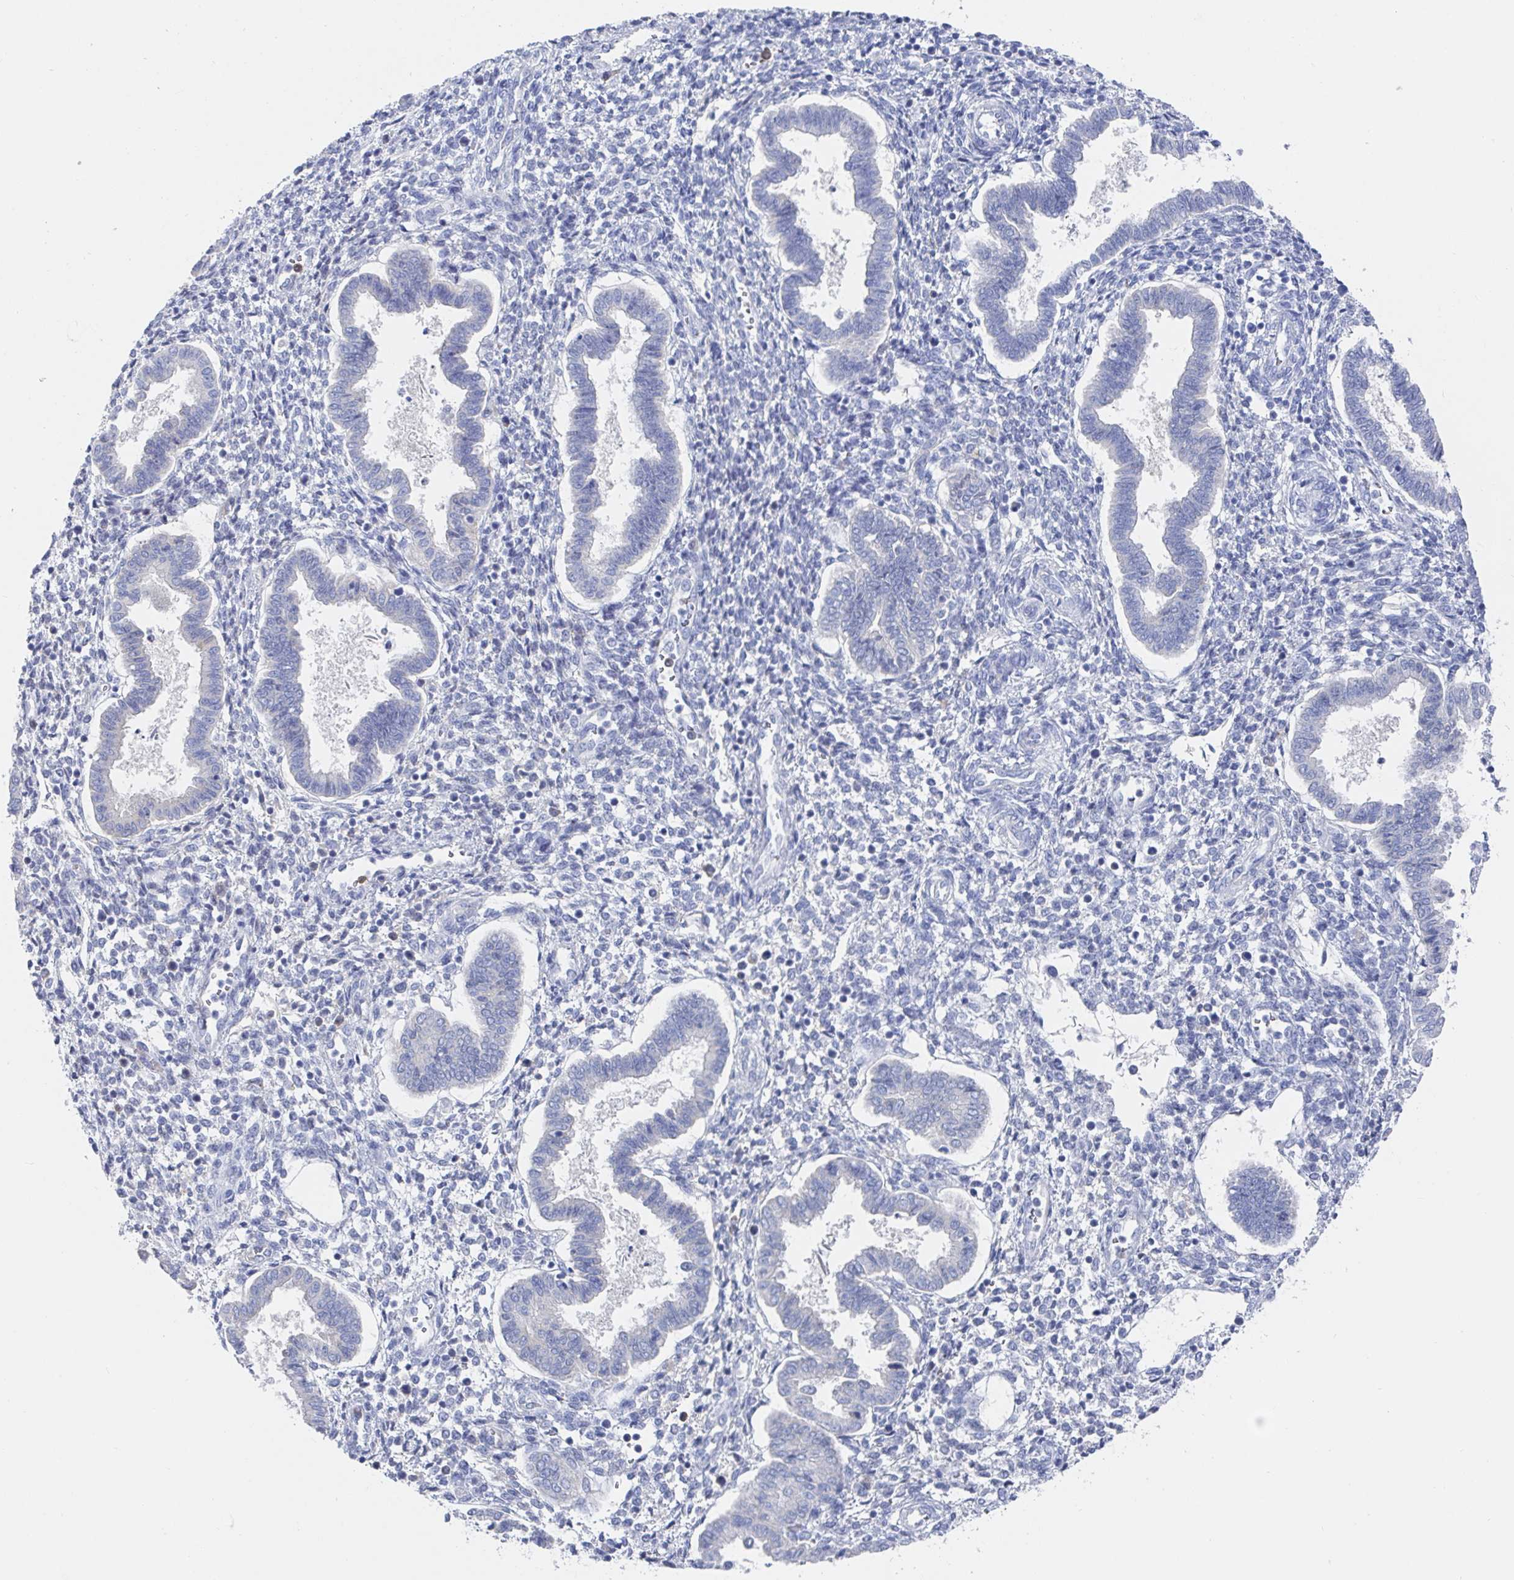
{"staining": {"intensity": "negative", "quantity": "none", "location": "none"}, "tissue": "endometrium", "cell_type": "Cells in endometrial stroma", "image_type": "normal", "snomed": [{"axis": "morphology", "description": "Normal tissue, NOS"}, {"axis": "topography", "description": "Endometrium"}], "caption": "Immunohistochemistry (IHC) of benign endometrium exhibits no staining in cells in endometrial stroma.", "gene": "ZNF100", "patient": {"sex": "female", "age": 24}}